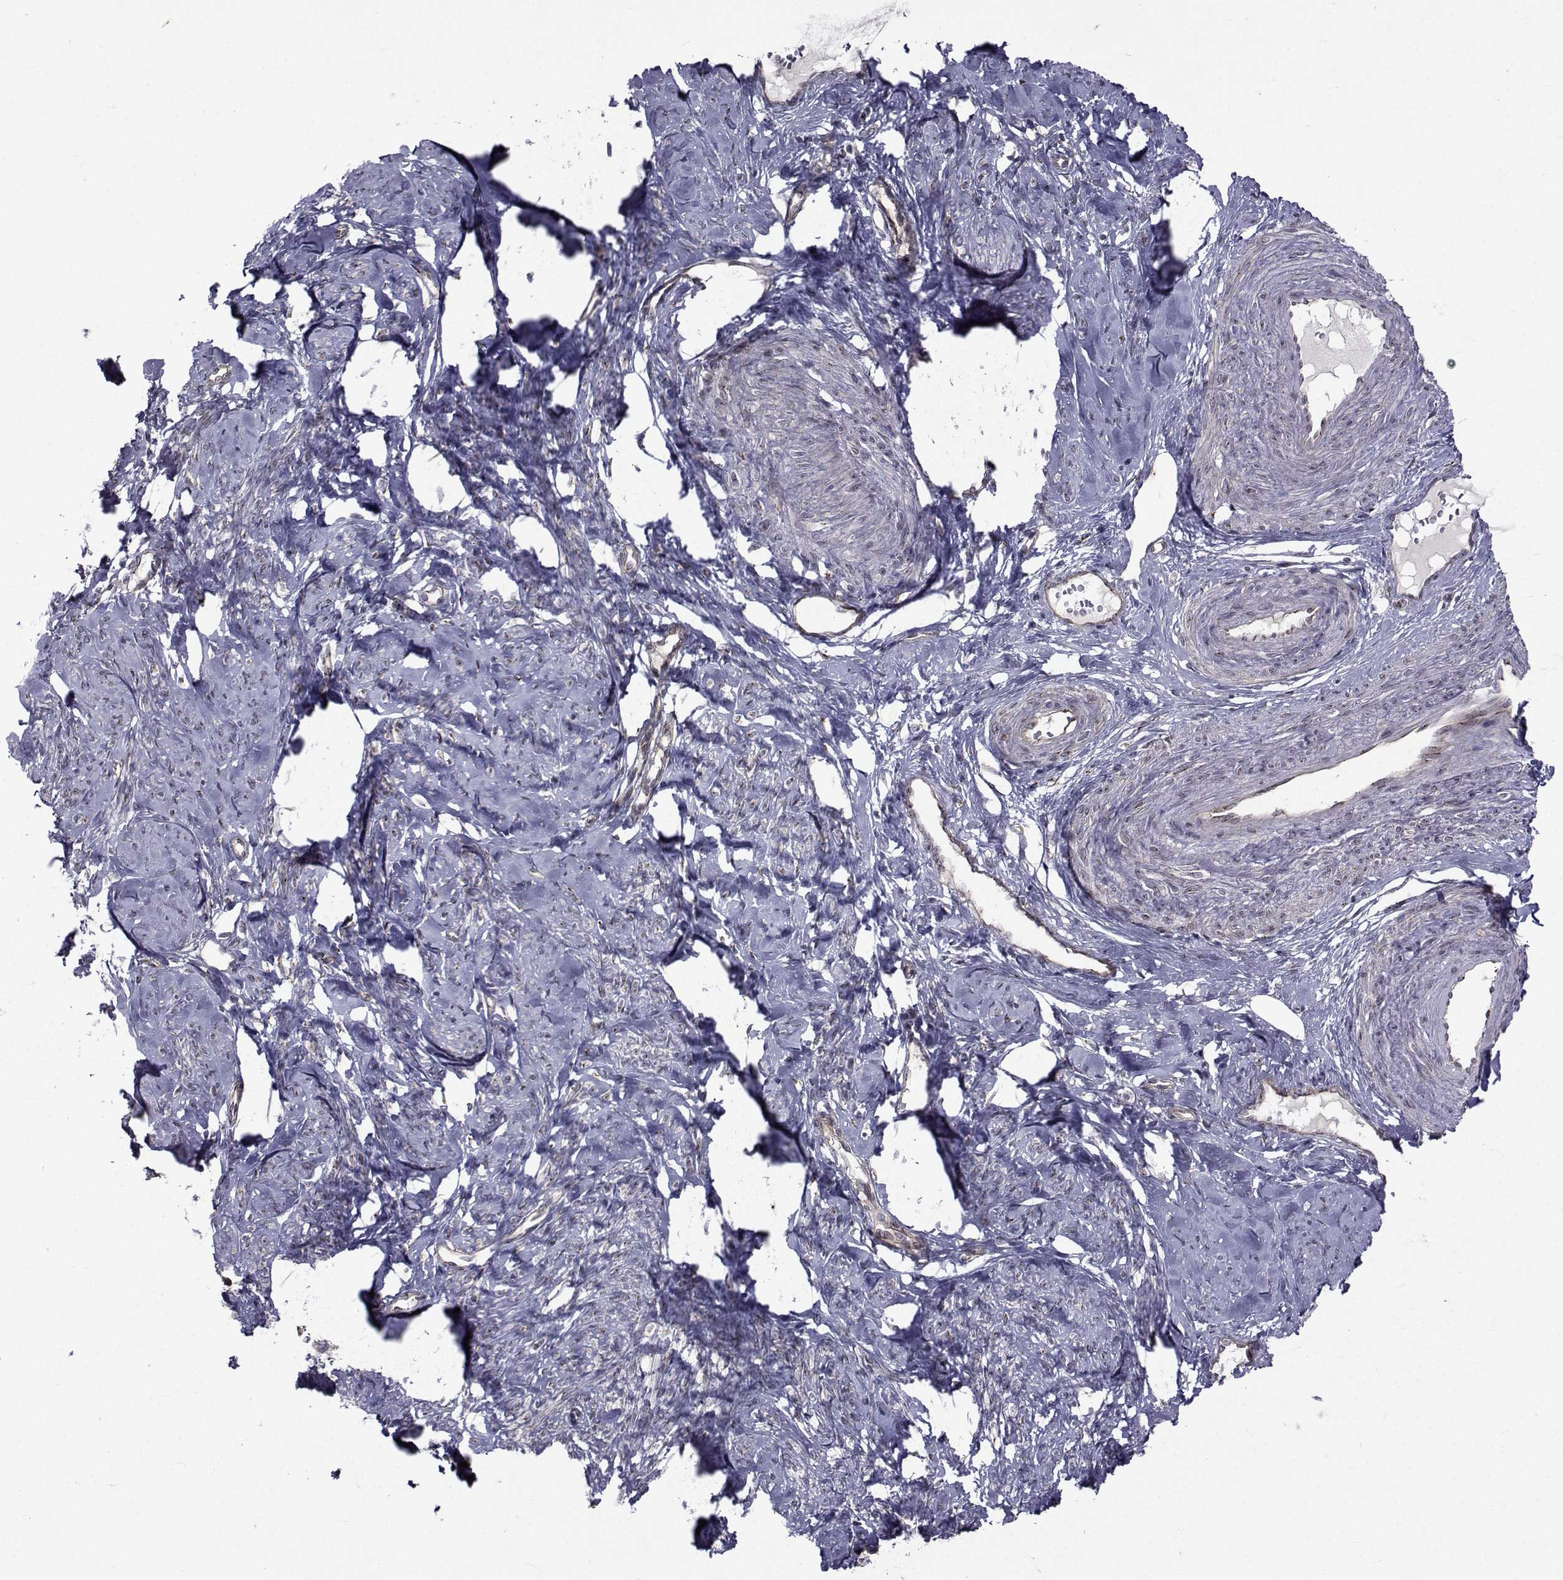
{"staining": {"intensity": "negative", "quantity": "none", "location": "none"}, "tissue": "smooth muscle", "cell_type": "Smooth muscle cells", "image_type": "normal", "snomed": [{"axis": "morphology", "description": "Normal tissue, NOS"}, {"axis": "topography", "description": "Smooth muscle"}], "caption": "Benign smooth muscle was stained to show a protein in brown. There is no significant expression in smooth muscle cells.", "gene": "ATP6V1C2", "patient": {"sex": "female", "age": 48}}